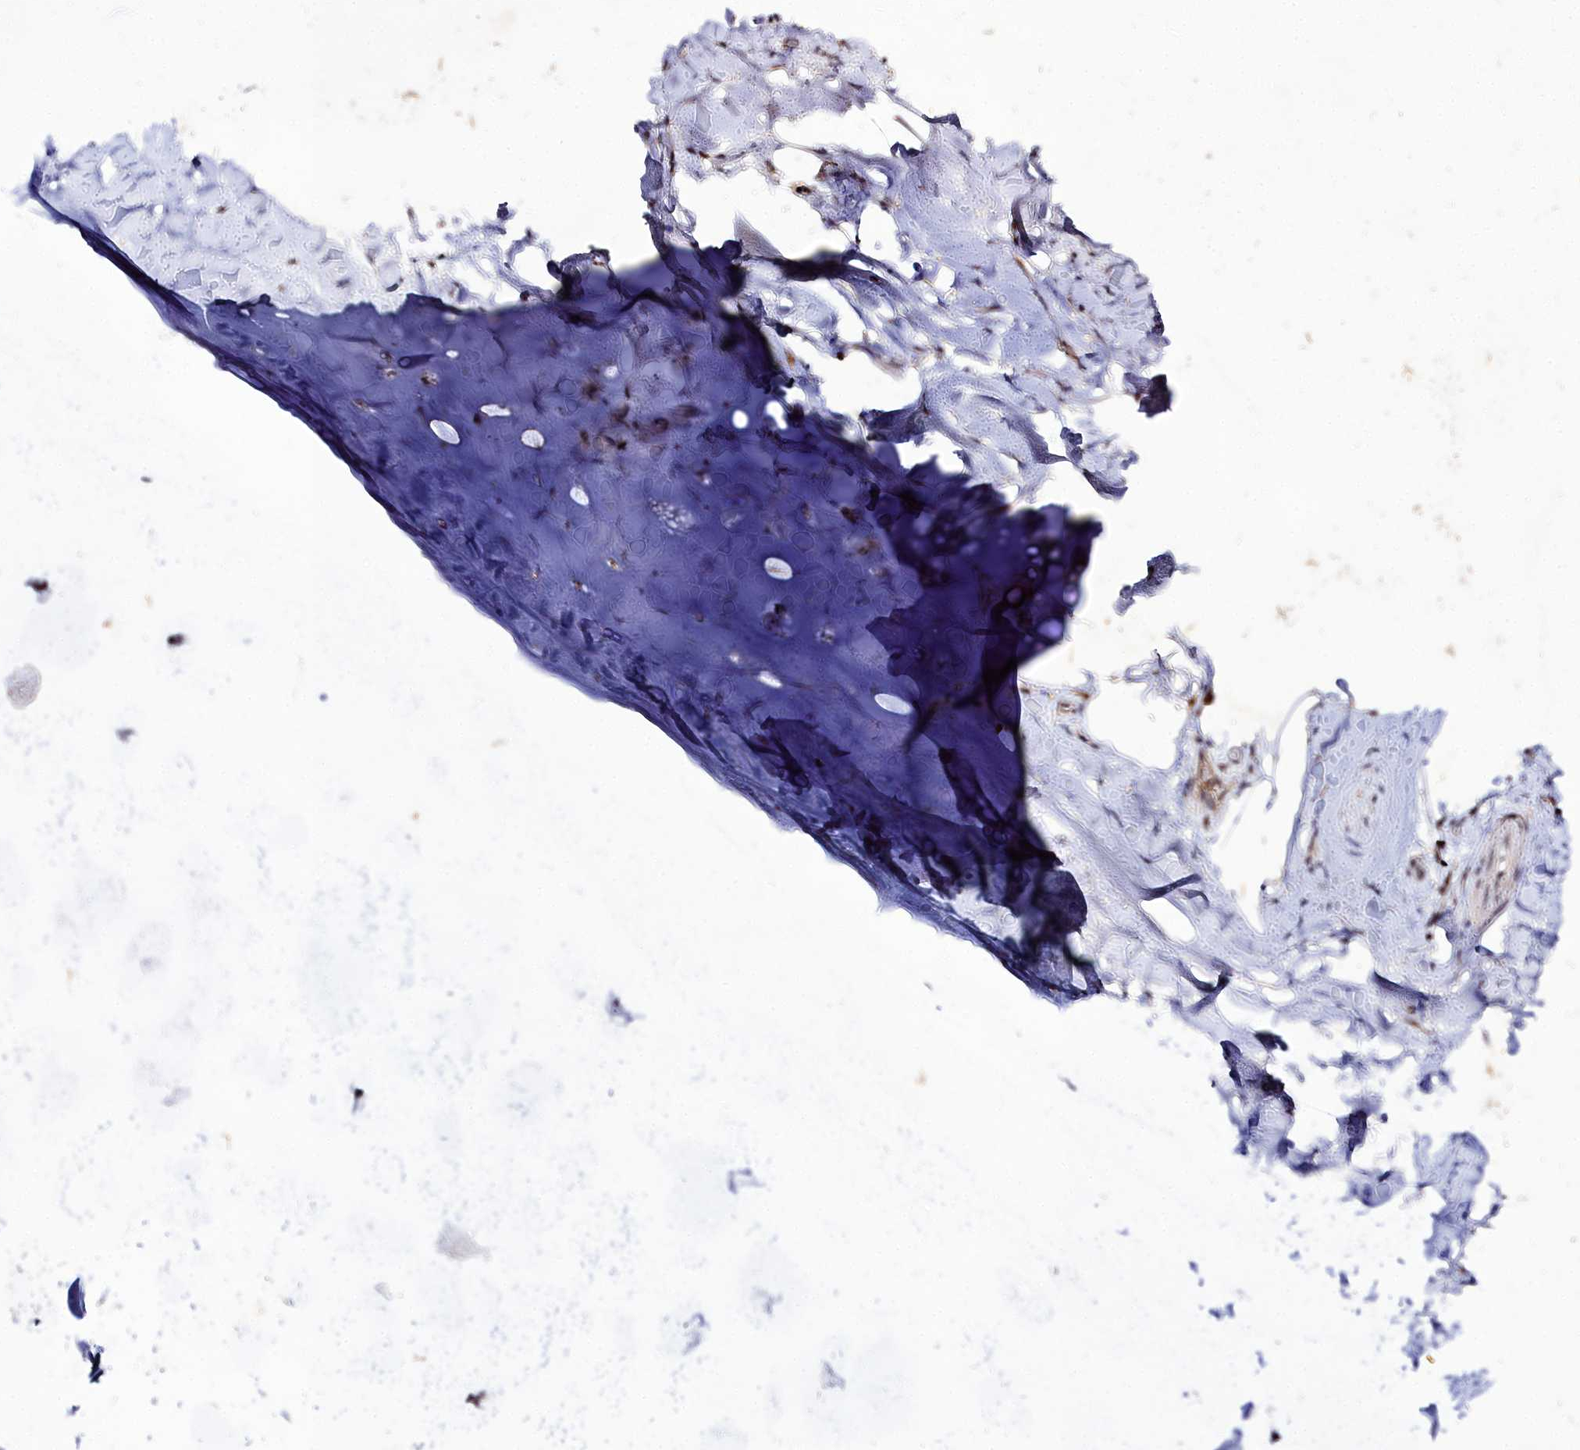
{"staining": {"intensity": "negative", "quantity": "none", "location": "none"}, "tissue": "adipose tissue", "cell_type": "Adipocytes", "image_type": "normal", "snomed": [{"axis": "morphology", "description": "Normal tissue, NOS"}, {"axis": "topography", "description": "Lymph node"}, {"axis": "topography", "description": "Cartilage tissue"}, {"axis": "topography", "description": "Bronchus"}], "caption": "Immunohistochemistry image of normal human adipose tissue stained for a protein (brown), which exhibits no staining in adipocytes.", "gene": "FZD4", "patient": {"sex": "male", "age": 63}}